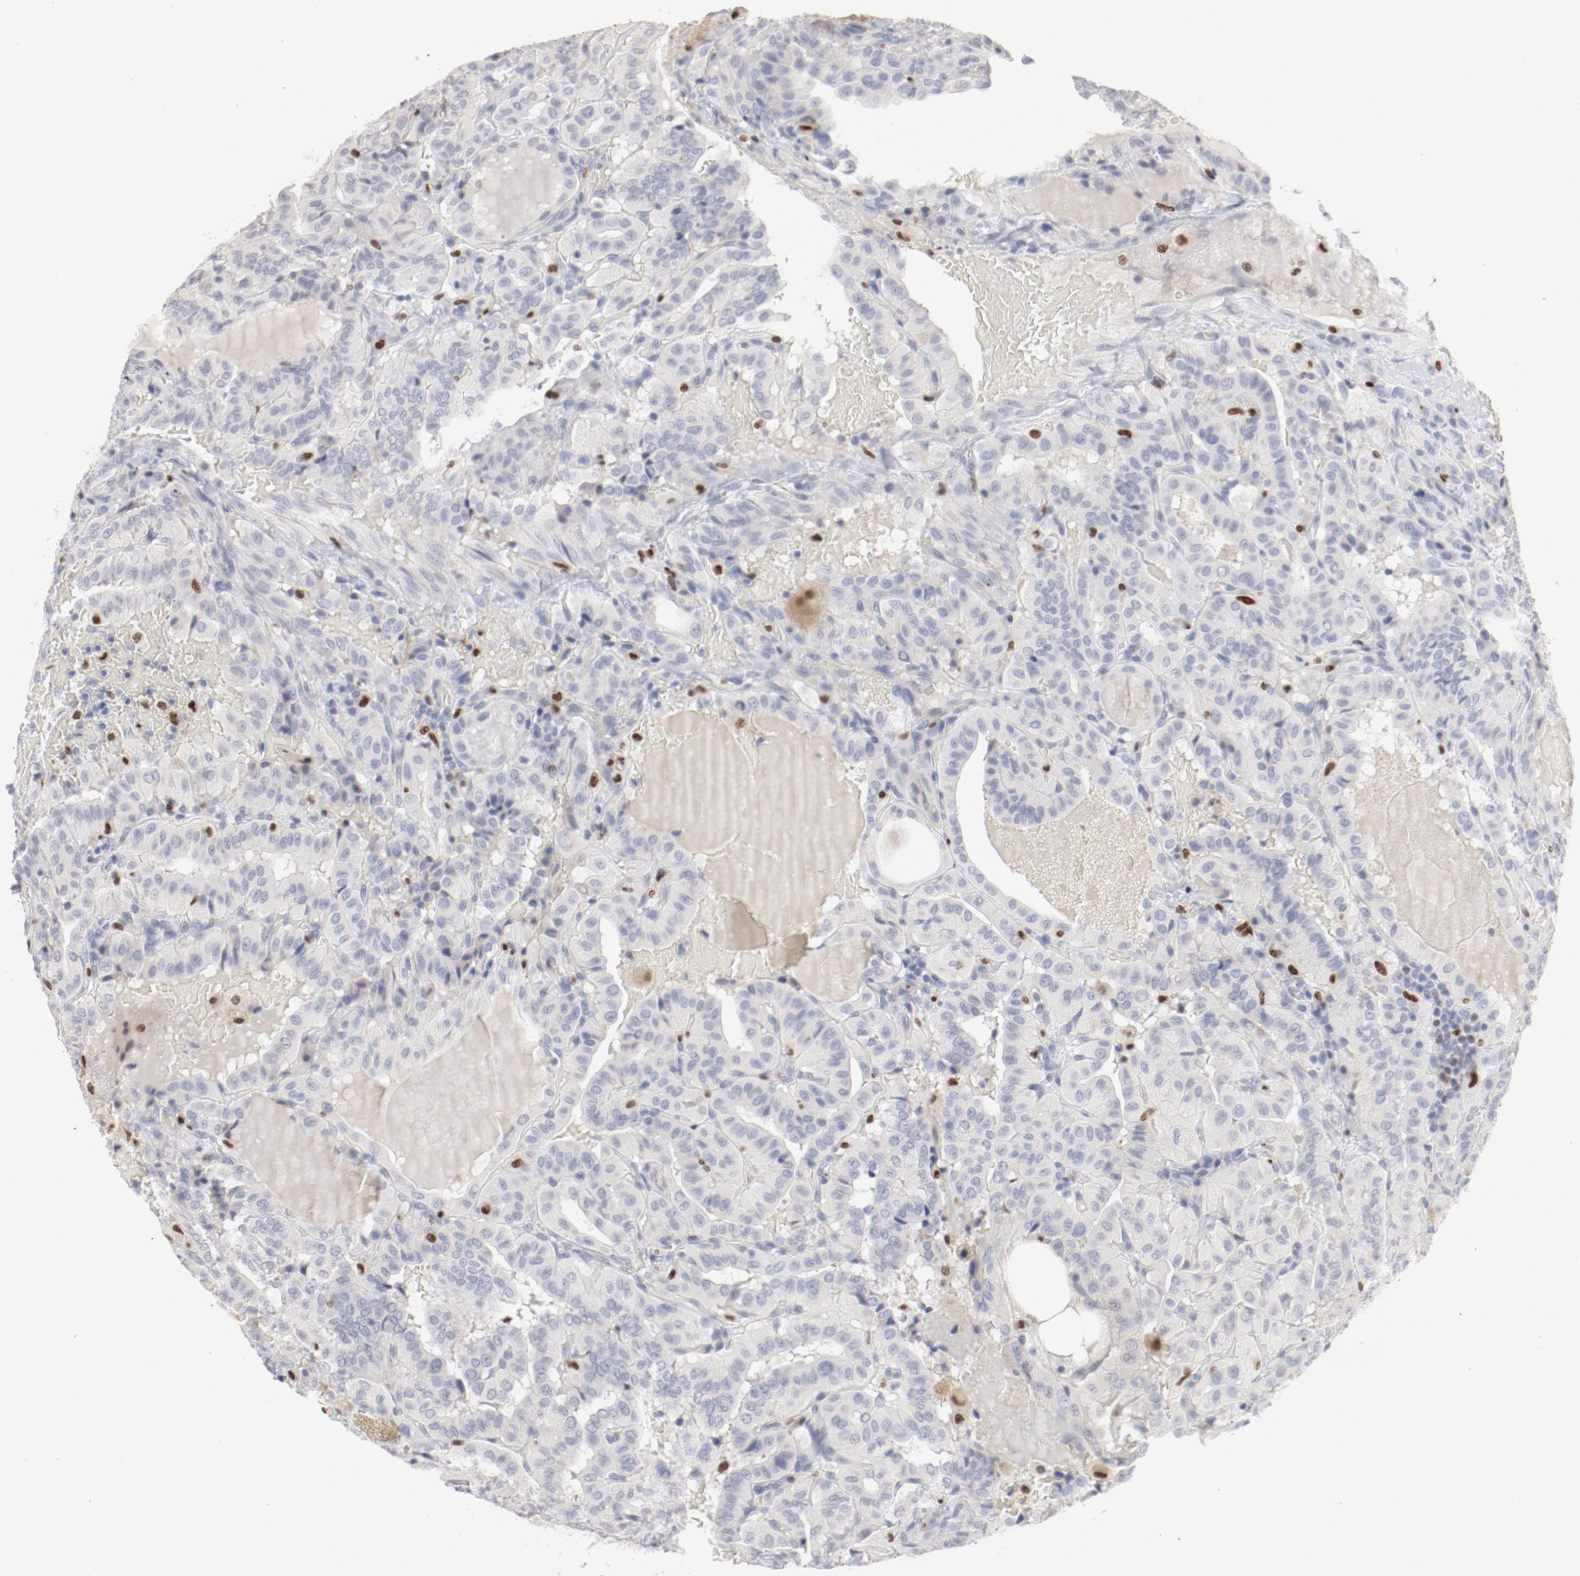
{"staining": {"intensity": "negative", "quantity": "none", "location": "none"}, "tissue": "thyroid cancer", "cell_type": "Tumor cells", "image_type": "cancer", "snomed": [{"axis": "morphology", "description": "Papillary adenocarcinoma, NOS"}, {"axis": "topography", "description": "Thyroid gland"}], "caption": "Human thyroid cancer (papillary adenocarcinoma) stained for a protein using immunohistochemistry (IHC) exhibits no expression in tumor cells.", "gene": "SPI1", "patient": {"sex": "male", "age": 77}}